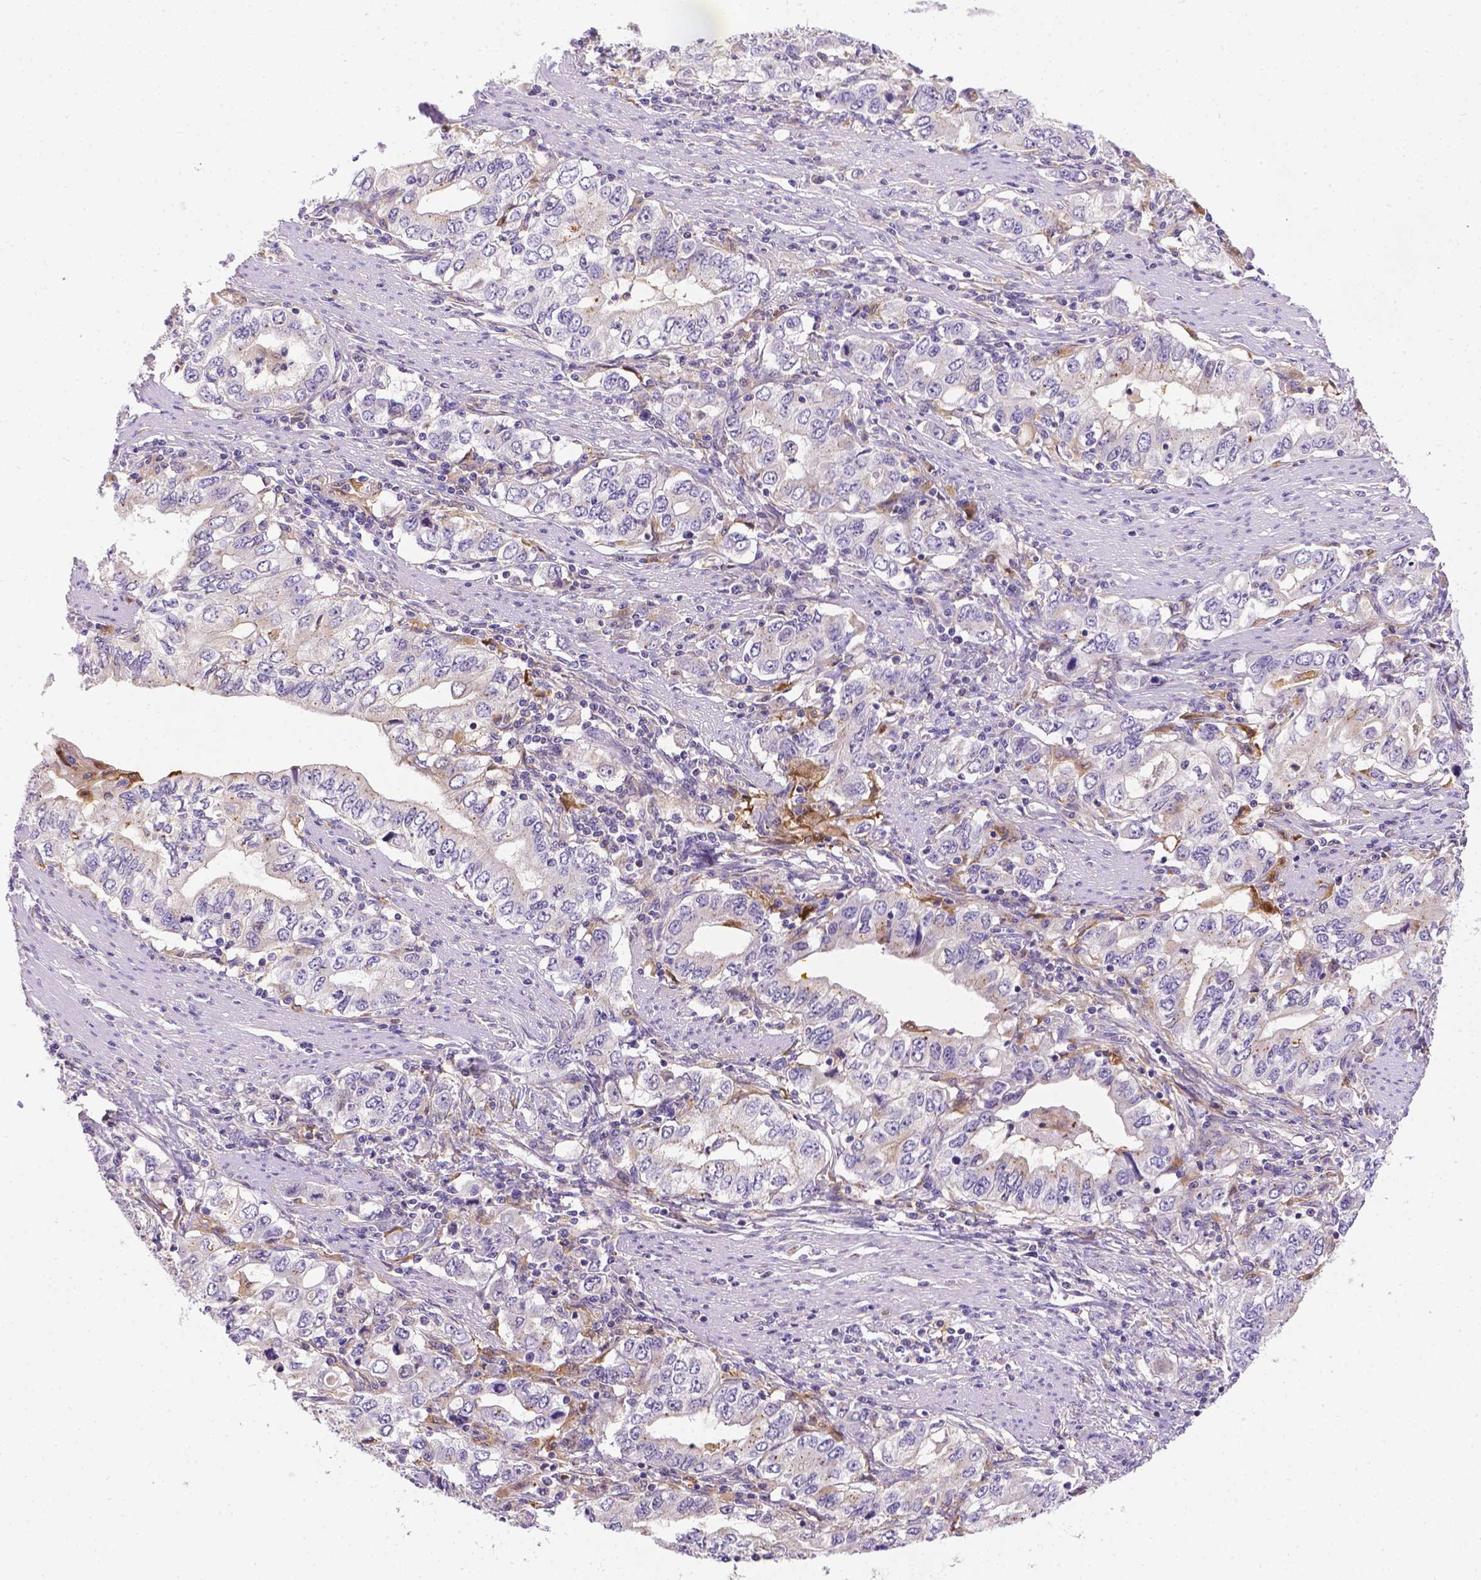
{"staining": {"intensity": "negative", "quantity": "none", "location": "none"}, "tissue": "stomach cancer", "cell_type": "Tumor cells", "image_type": "cancer", "snomed": [{"axis": "morphology", "description": "Adenocarcinoma, NOS"}, {"axis": "topography", "description": "Stomach, lower"}], "caption": "This is an IHC histopathology image of human stomach cancer (adenocarcinoma). There is no positivity in tumor cells.", "gene": "TM4SF18", "patient": {"sex": "female", "age": 72}}